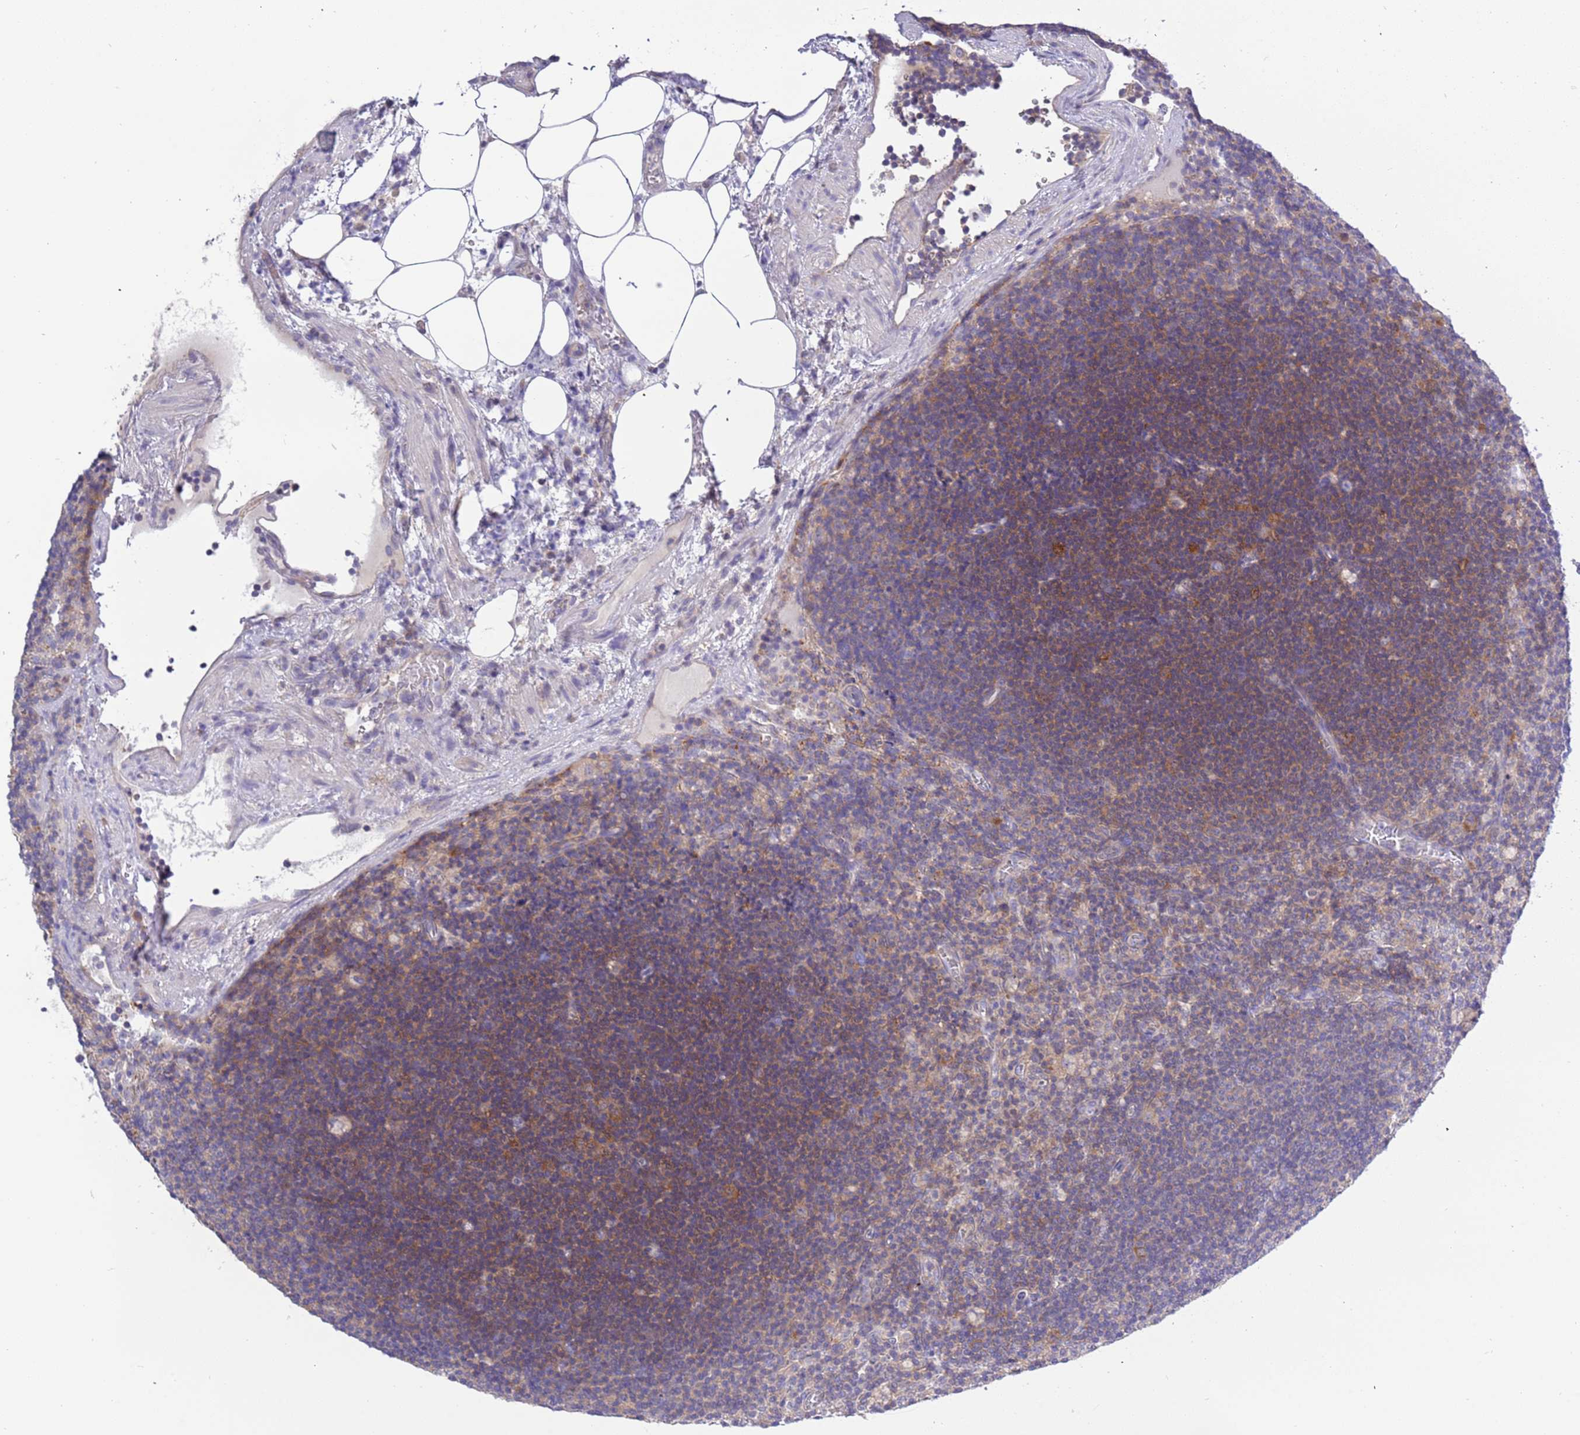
{"staining": {"intensity": "negative", "quantity": "none", "location": "none"}, "tissue": "lymph node", "cell_type": "Germinal center cells", "image_type": "normal", "snomed": [{"axis": "morphology", "description": "Normal tissue, NOS"}, {"axis": "topography", "description": "Lymph node"}], "caption": "Germinal center cells show no significant positivity in unremarkable lymph node. (Stains: DAB IHC with hematoxylin counter stain, Microscopy: brightfield microscopy at high magnification).", "gene": "STIP1", "patient": {"sex": "male", "age": 69}}